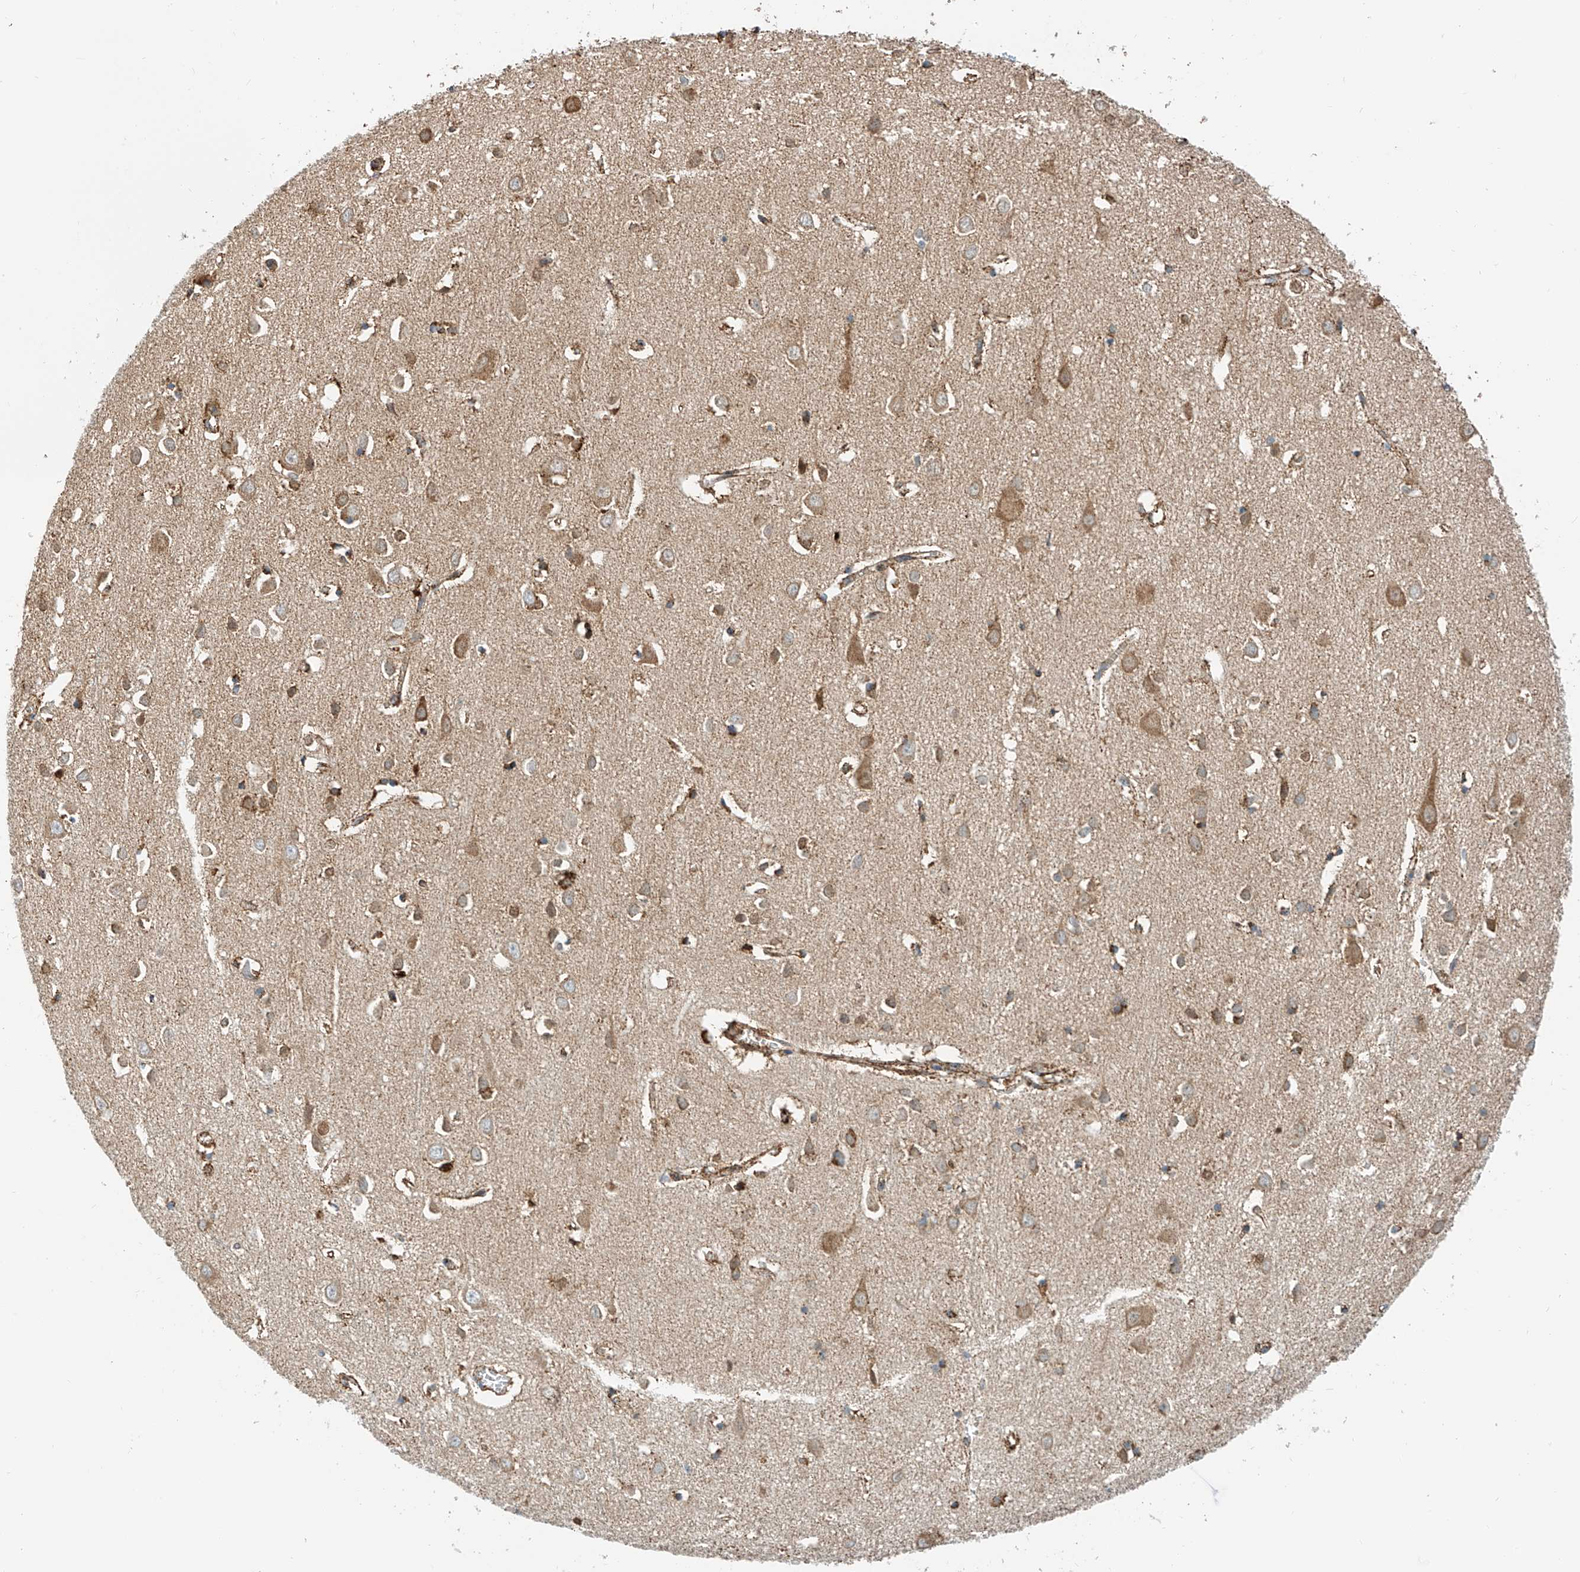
{"staining": {"intensity": "moderate", "quantity": ">75%", "location": "cytoplasmic/membranous"}, "tissue": "cerebral cortex", "cell_type": "Endothelial cells", "image_type": "normal", "snomed": [{"axis": "morphology", "description": "Normal tissue, NOS"}, {"axis": "topography", "description": "Cerebral cortex"}], "caption": "Benign cerebral cortex reveals moderate cytoplasmic/membranous staining in approximately >75% of endothelial cells The staining was performed using DAB to visualize the protein expression in brown, while the nuclei were stained in blue with hematoxylin (Magnification: 20x)..", "gene": "PPA2", "patient": {"sex": "female", "age": 64}}